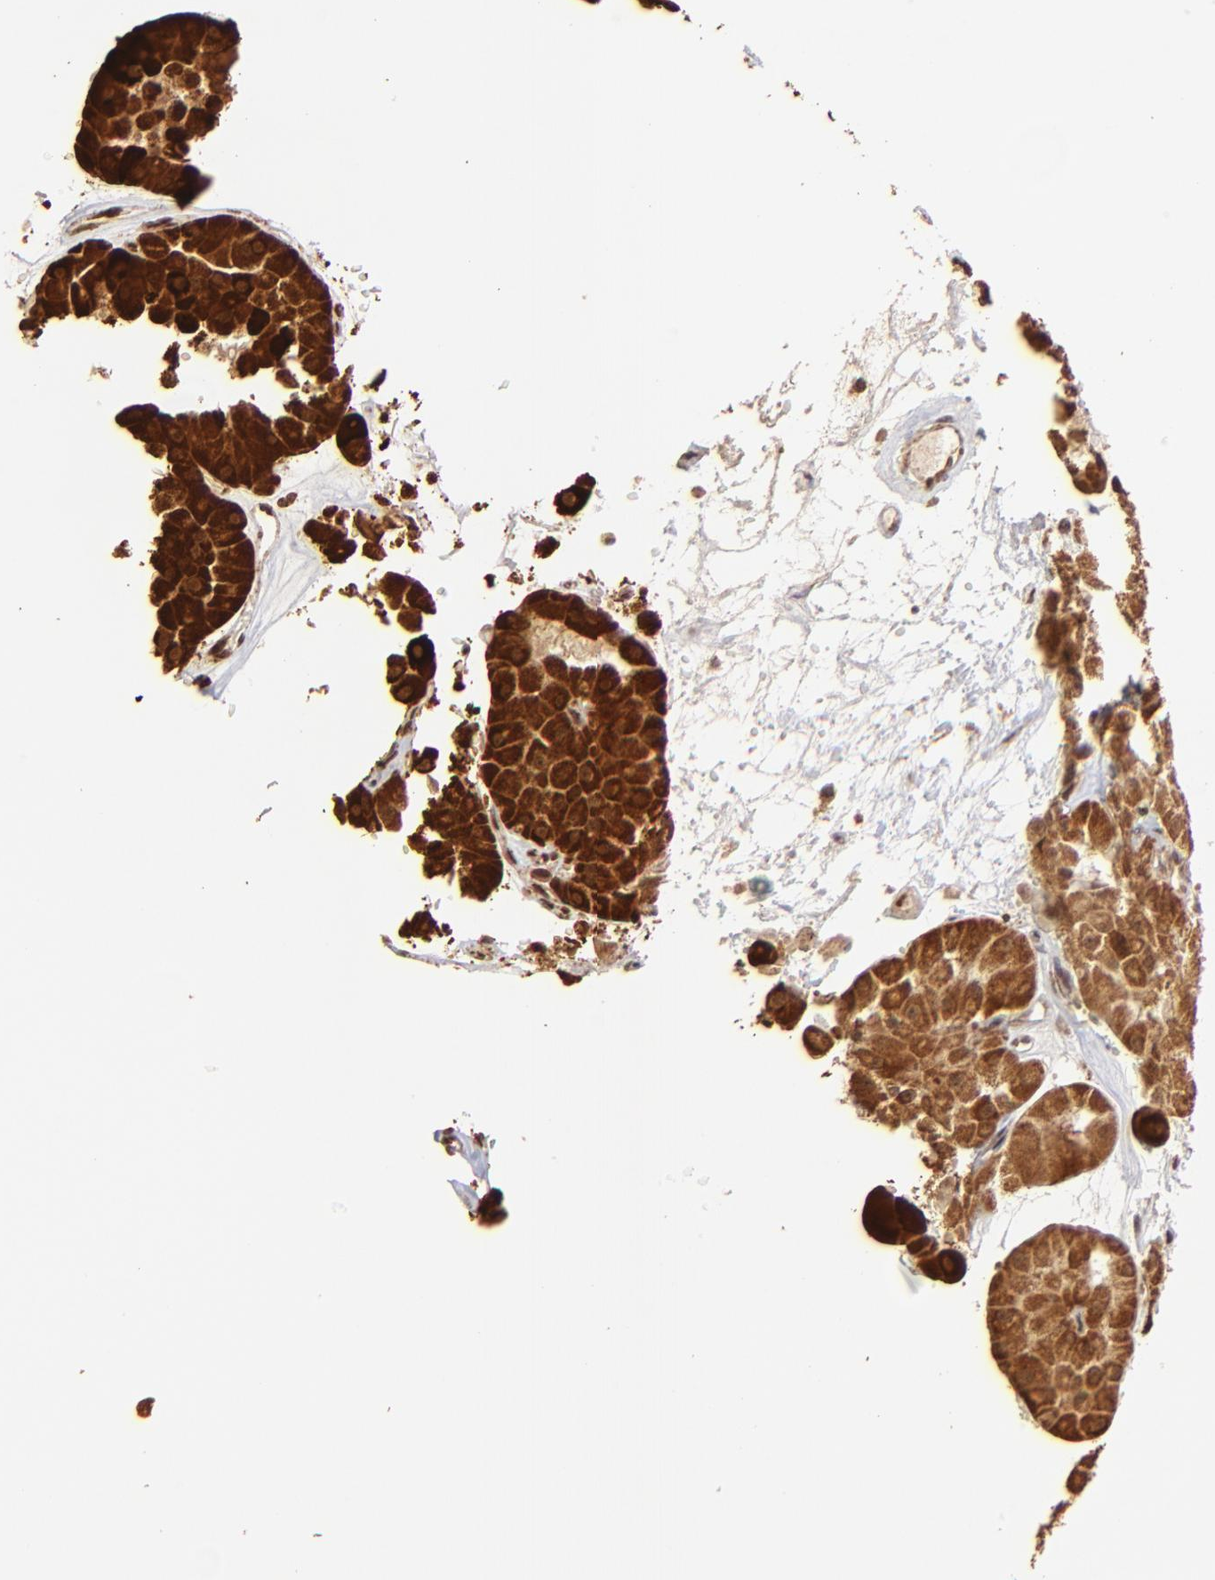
{"staining": {"intensity": "strong", "quantity": ">75%", "location": "cytoplasmic/membranous,nuclear"}, "tissue": "renal cancer", "cell_type": "Tumor cells", "image_type": "cancer", "snomed": [{"axis": "morphology", "description": "Adenocarcinoma, uncertain malignant potential"}, {"axis": "topography", "description": "Kidney"}], "caption": "Renal cancer (adenocarcinoma,  uncertain malignant potential) stained with DAB immunohistochemistry displays high levels of strong cytoplasmic/membranous and nuclear positivity in about >75% of tumor cells.", "gene": "MED15", "patient": {"sex": "male", "age": 63}}